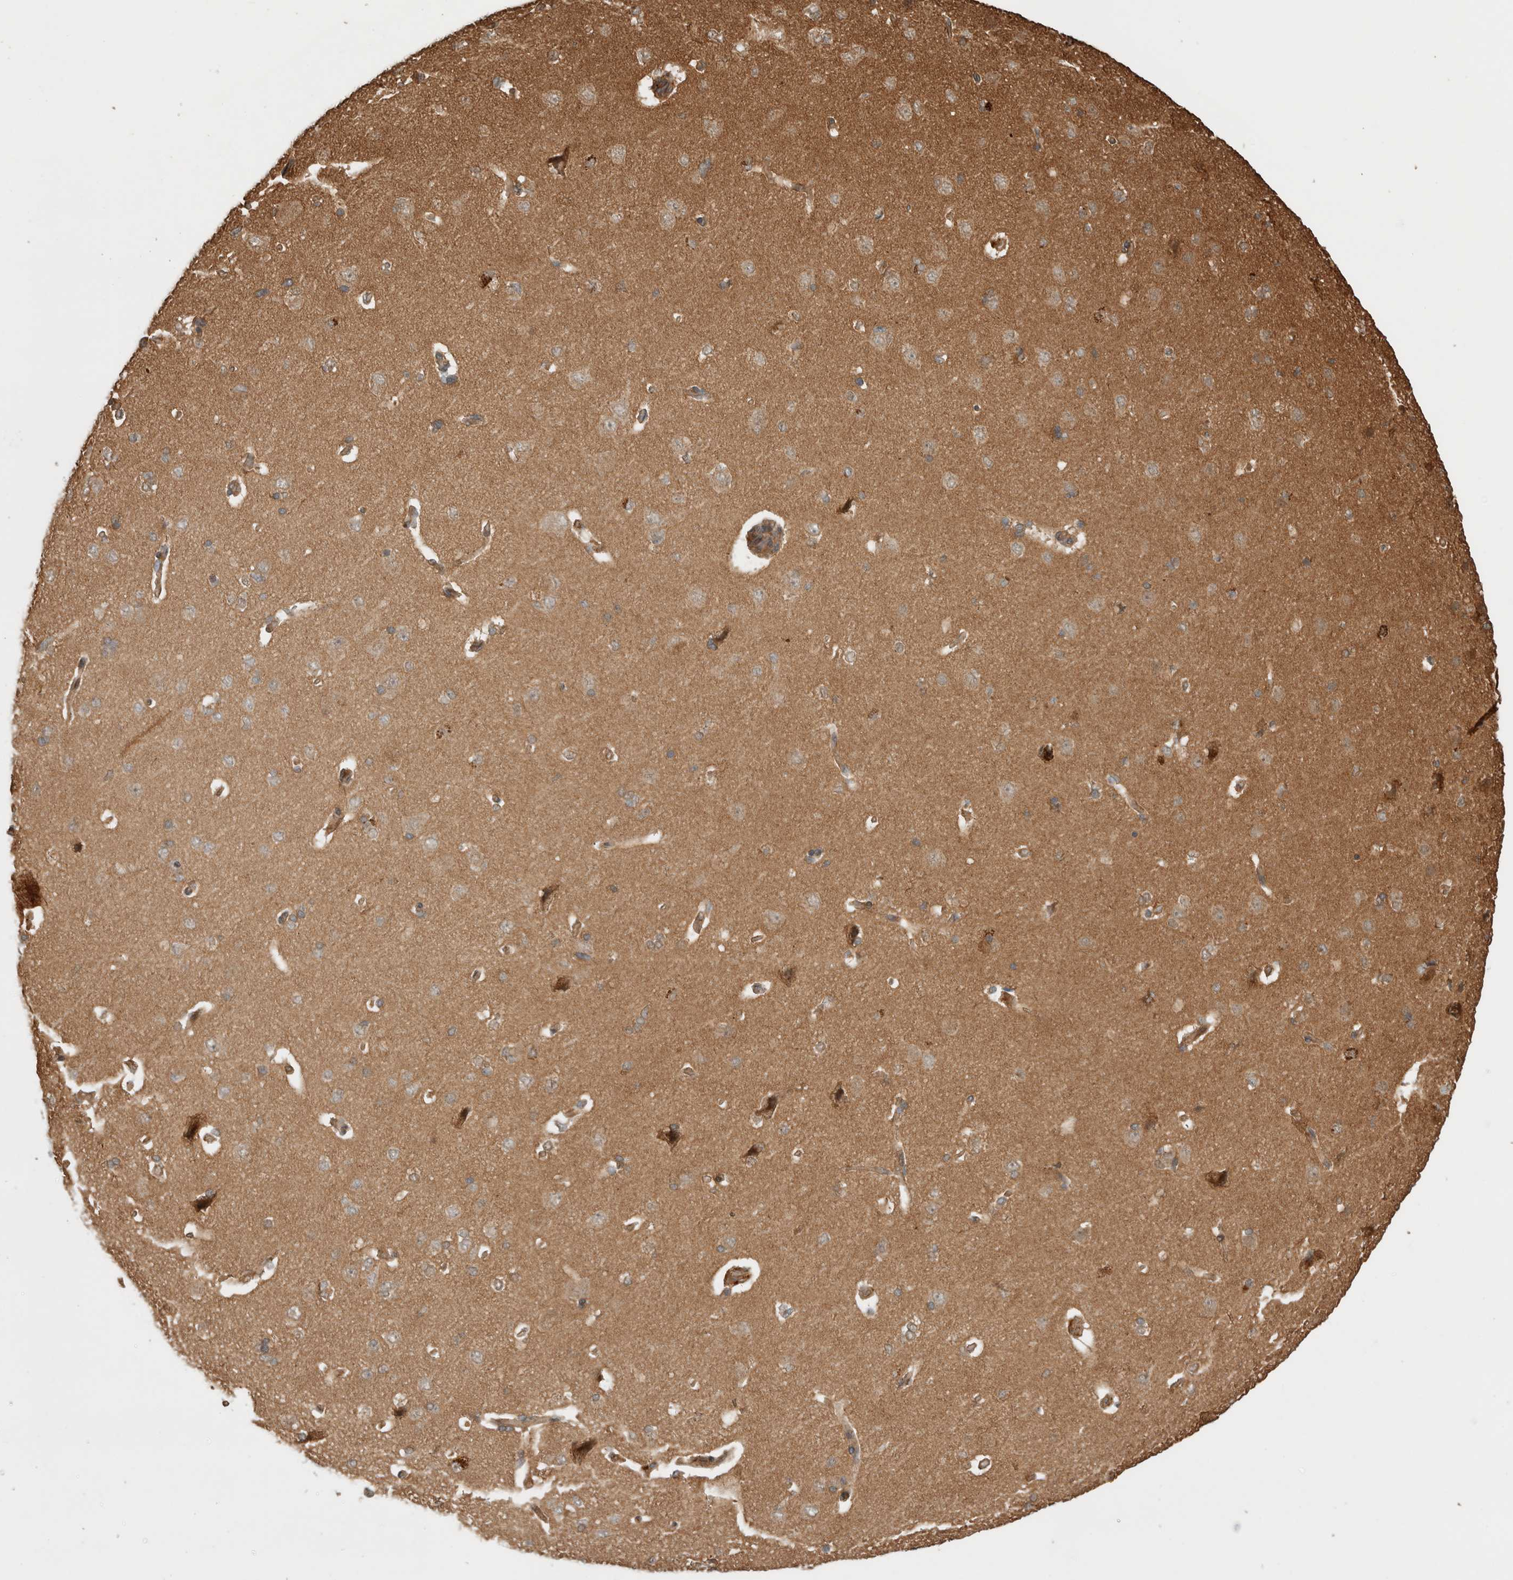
{"staining": {"intensity": "moderate", "quantity": ">75%", "location": "cytoplasmic/membranous"}, "tissue": "cerebral cortex", "cell_type": "Endothelial cells", "image_type": "normal", "snomed": [{"axis": "morphology", "description": "Normal tissue, NOS"}, {"axis": "topography", "description": "Cerebral cortex"}], "caption": "Protein staining of benign cerebral cortex displays moderate cytoplasmic/membranous positivity in about >75% of endothelial cells.", "gene": "OTUD6B", "patient": {"sex": "male", "age": 62}}